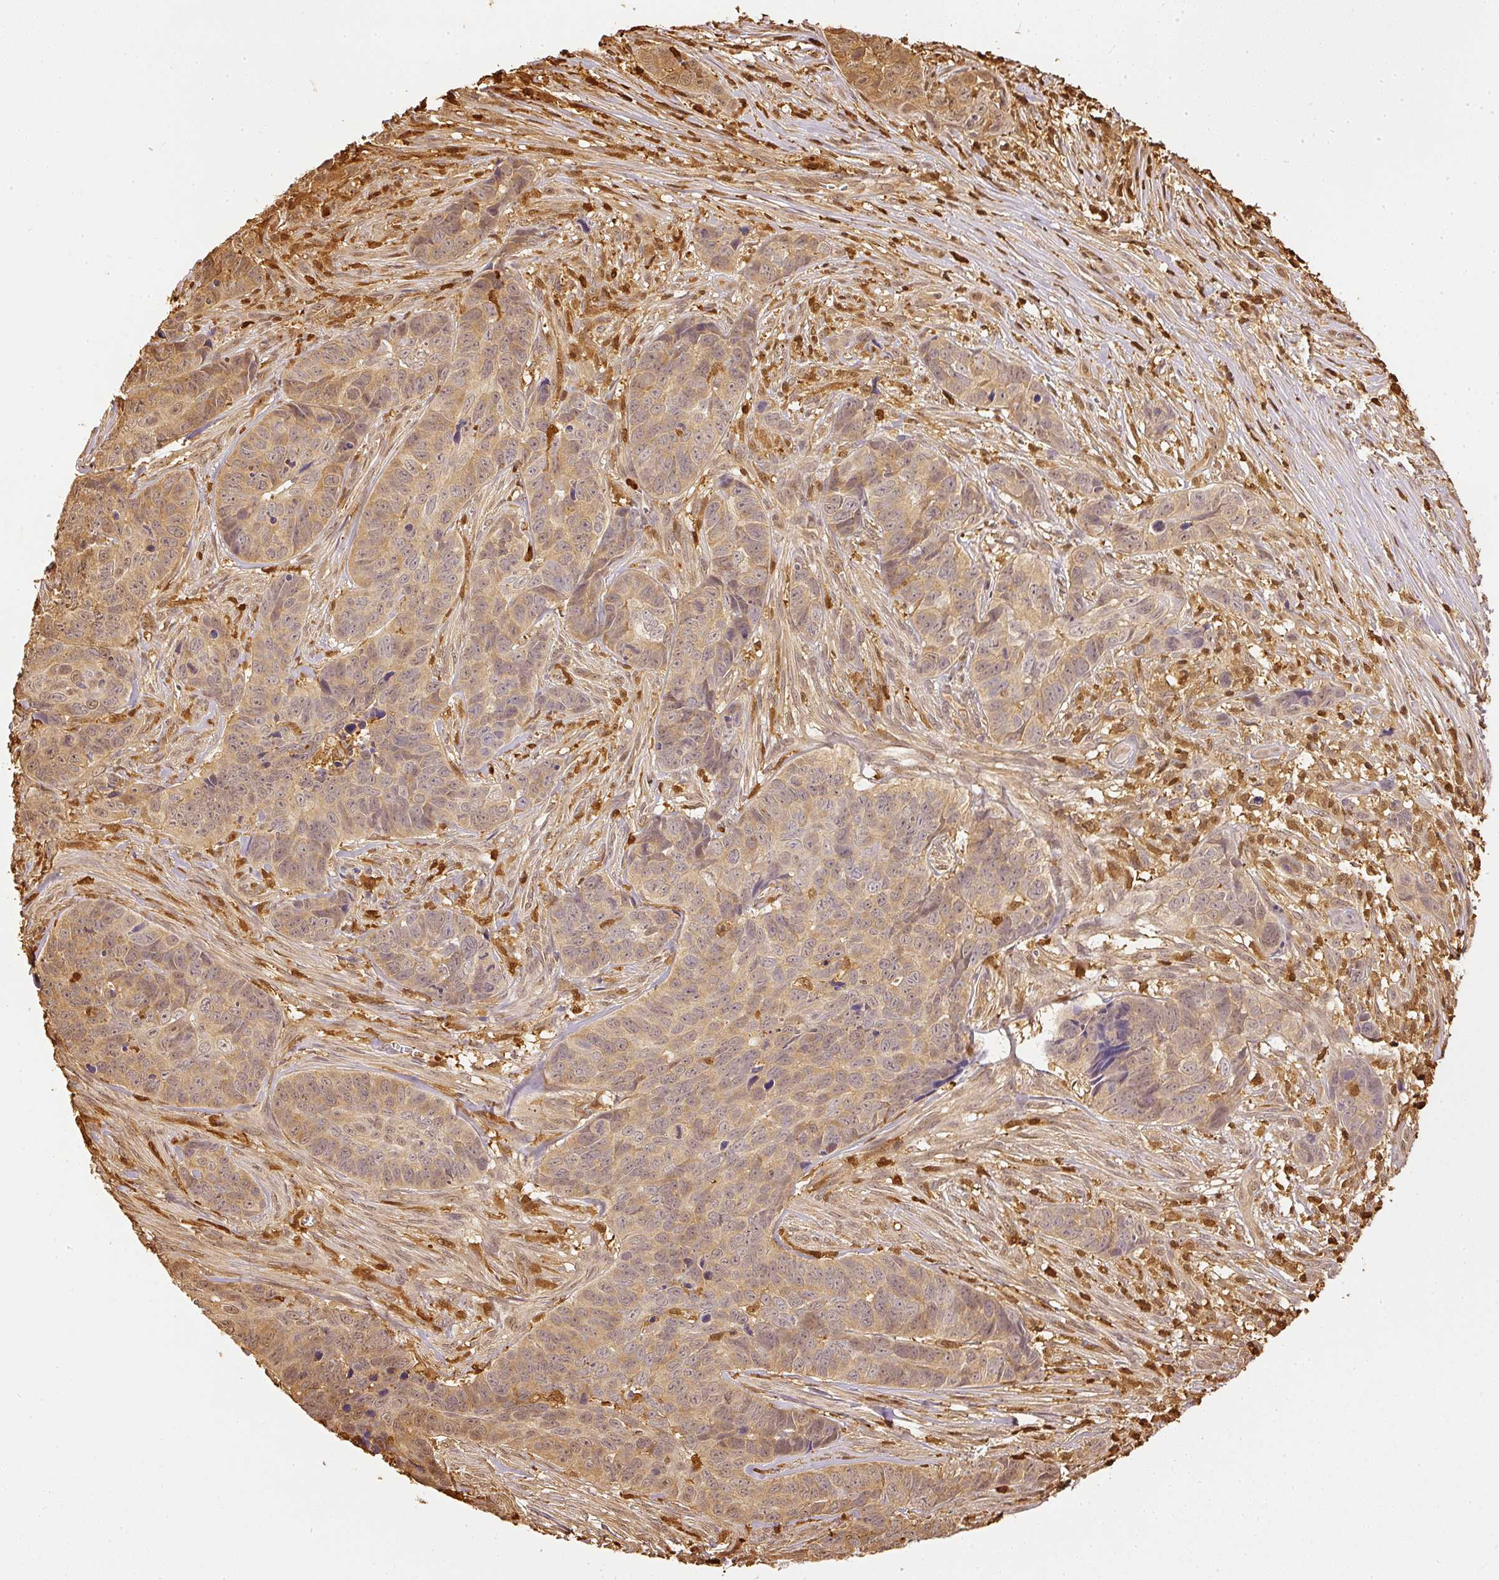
{"staining": {"intensity": "moderate", "quantity": ">75%", "location": "cytoplasmic/membranous"}, "tissue": "skin cancer", "cell_type": "Tumor cells", "image_type": "cancer", "snomed": [{"axis": "morphology", "description": "Basal cell carcinoma"}, {"axis": "topography", "description": "Skin"}], "caption": "Tumor cells display moderate cytoplasmic/membranous expression in approximately >75% of cells in skin cancer.", "gene": "PFN1", "patient": {"sex": "female", "age": 82}}